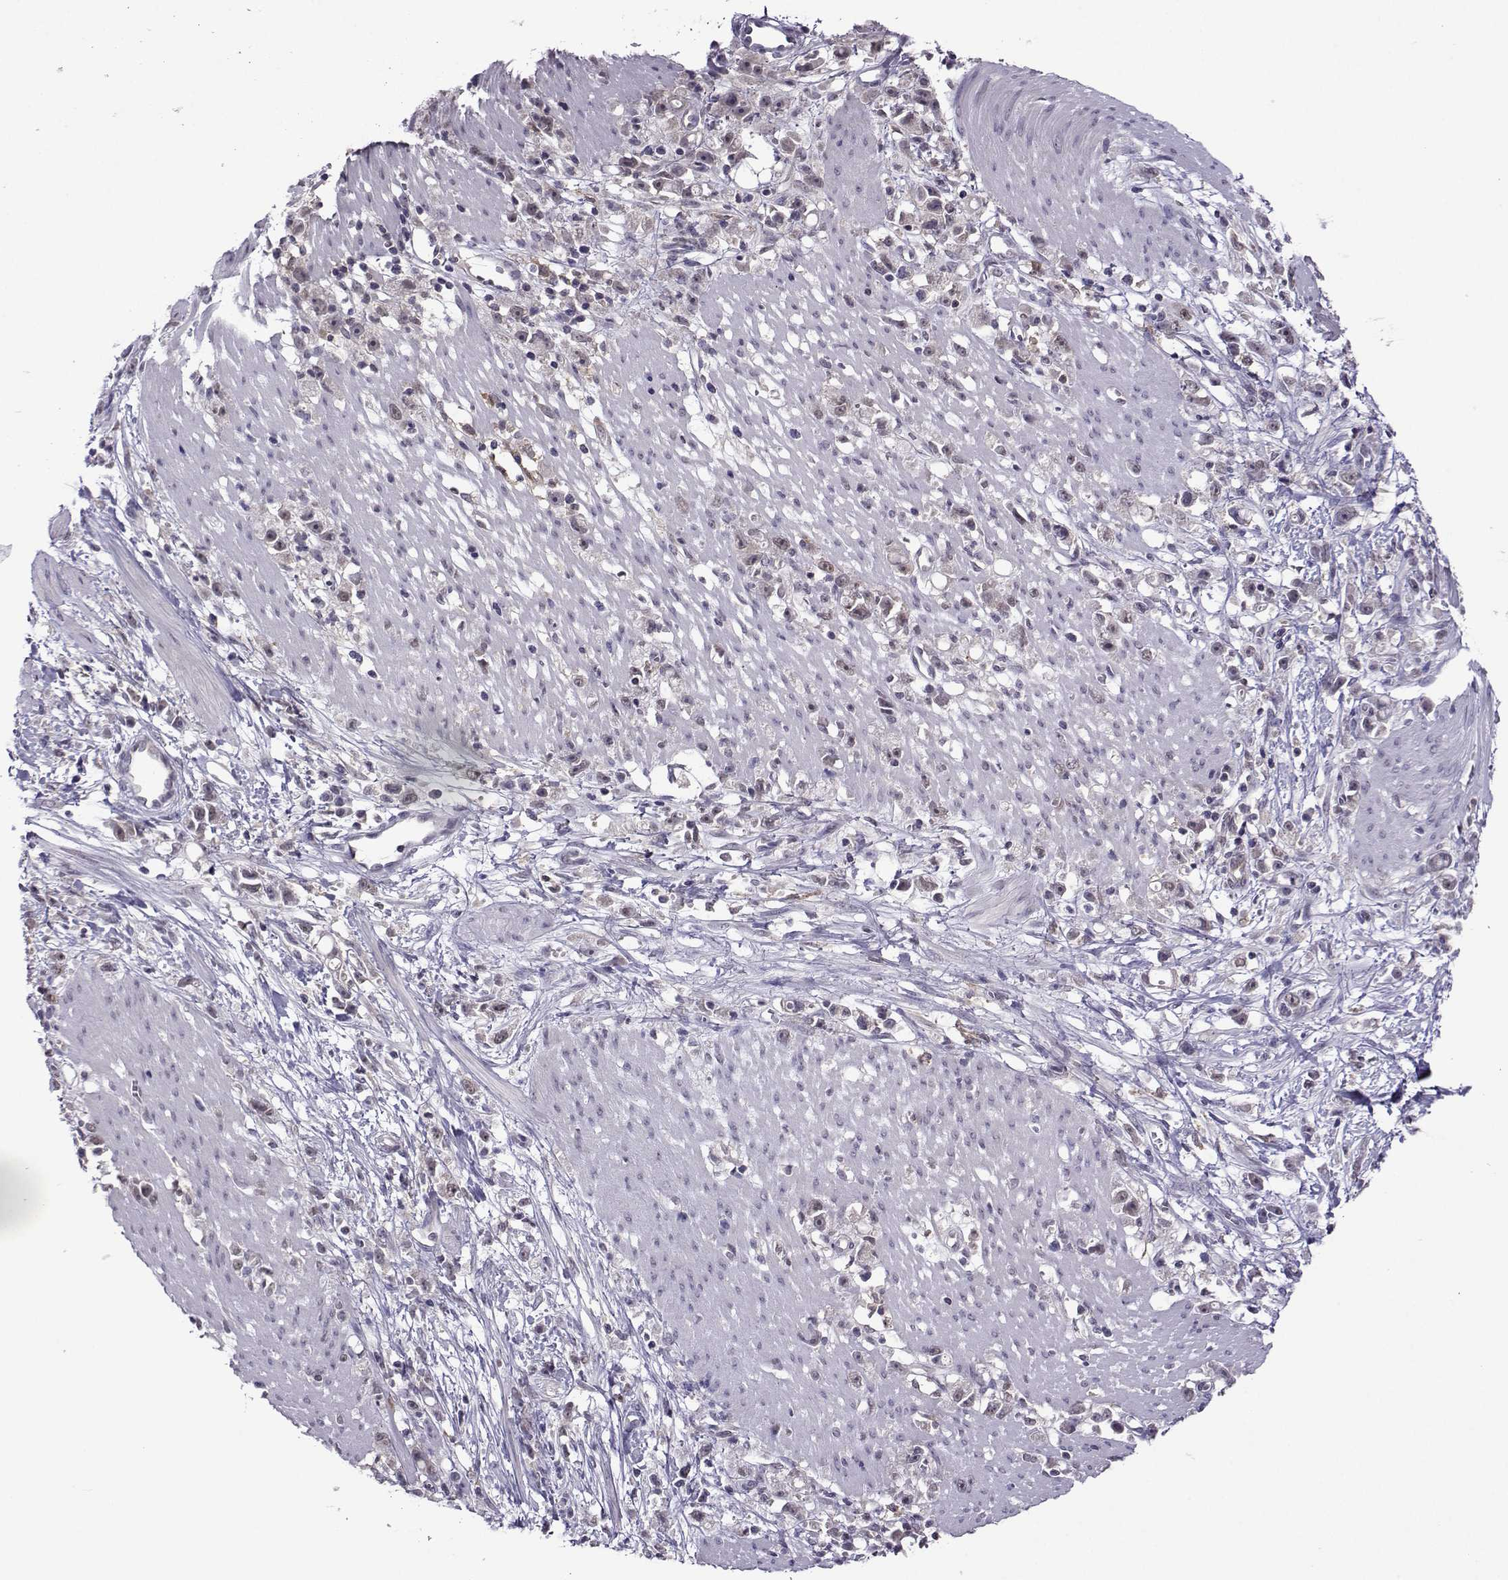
{"staining": {"intensity": "negative", "quantity": "none", "location": "none"}, "tissue": "stomach cancer", "cell_type": "Tumor cells", "image_type": "cancer", "snomed": [{"axis": "morphology", "description": "Adenocarcinoma, NOS"}, {"axis": "topography", "description": "Stomach"}], "caption": "Stomach adenocarcinoma was stained to show a protein in brown. There is no significant positivity in tumor cells.", "gene": "DDX20", "patient": {"sex": "female", "age": 59}}